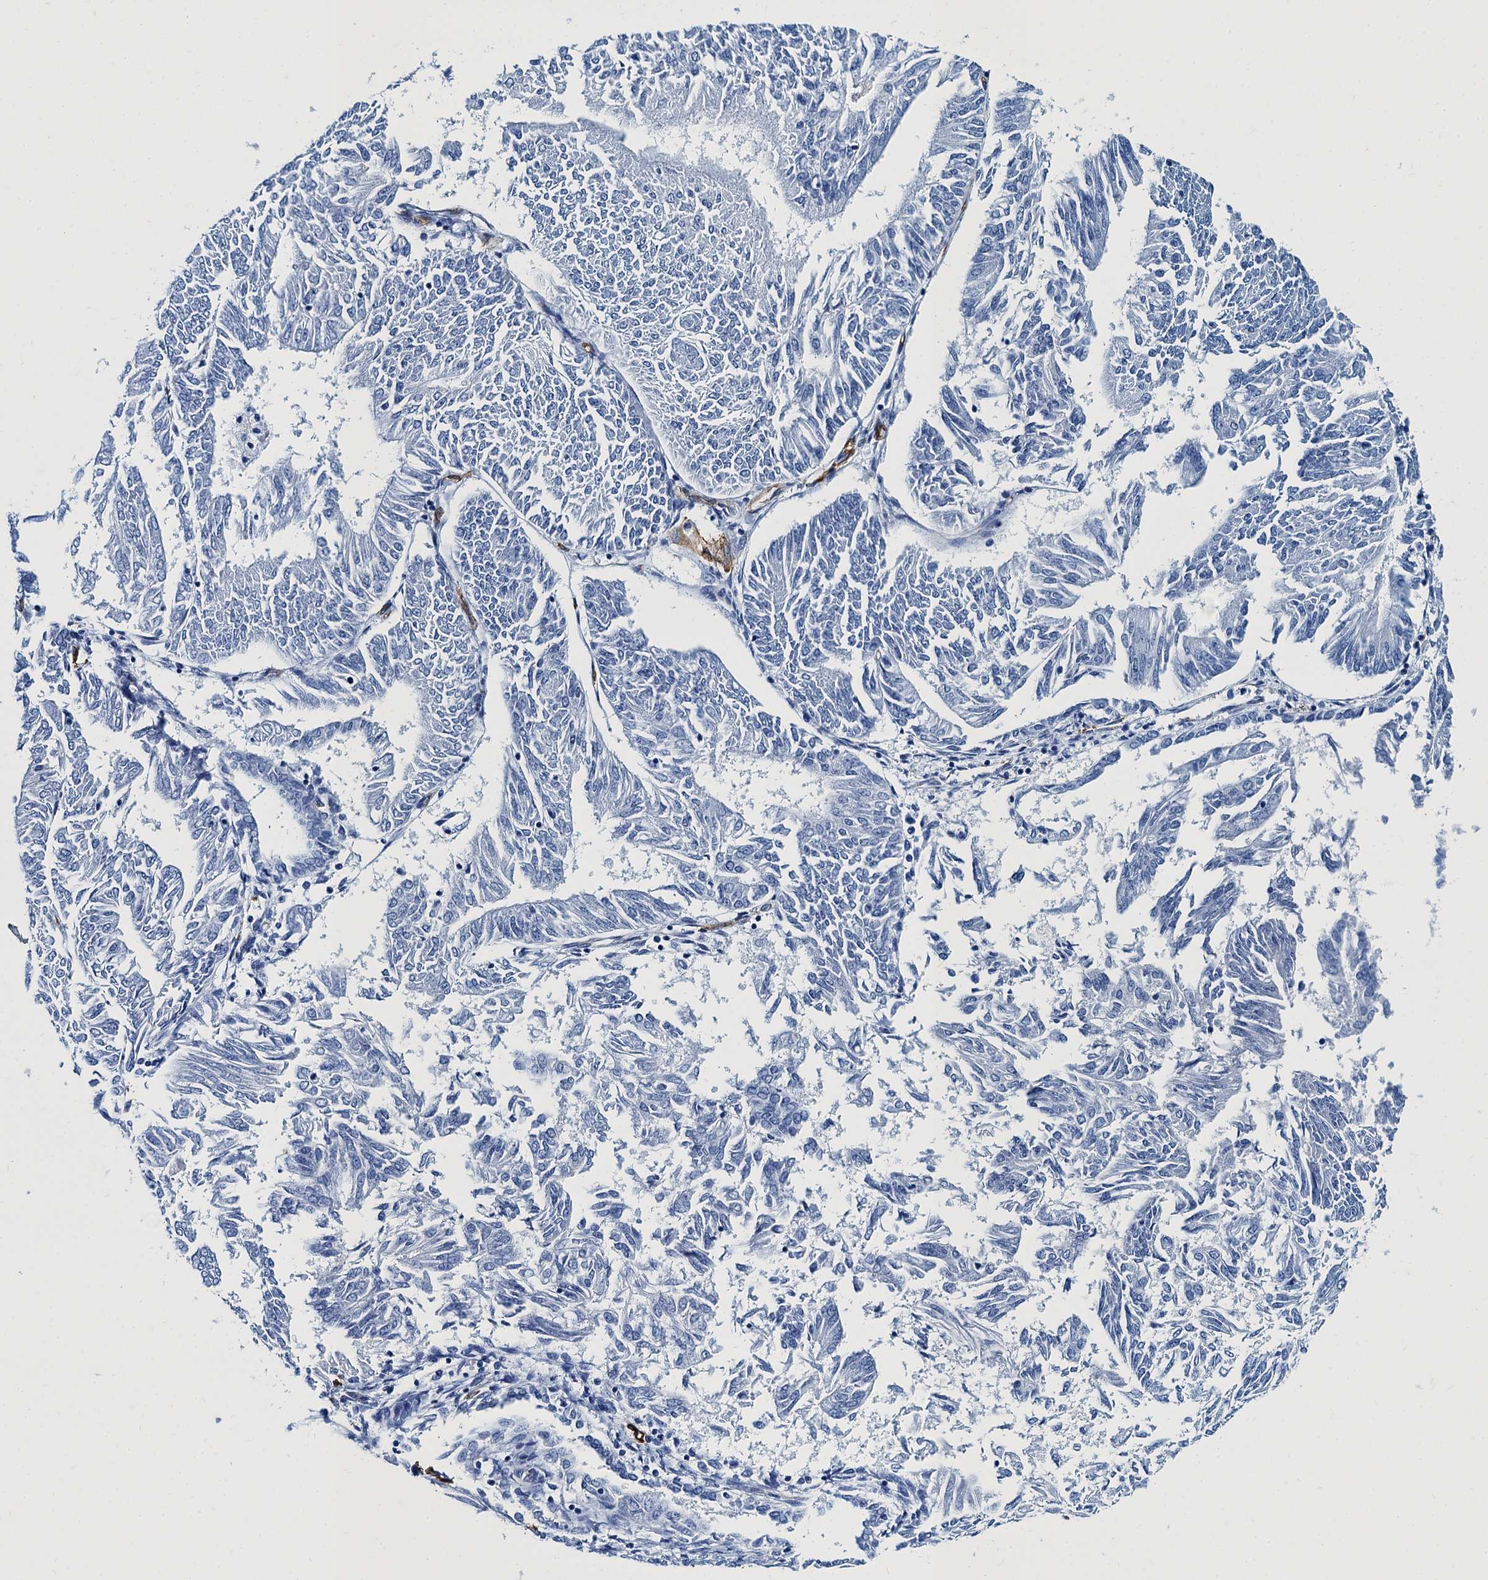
{"staining": {"intensity": "negative", "quantity": "none", "location": "none"}, "tissue": "endometrial cancer", "cell_type": "Tumor cells", "image_type": "cancer", "snomed": [{"axis": "morphology", "description": "Adenocarcinoma, NOS"}, {"axis": "topography", "description": "Endometrium"}], "caption": "The photomicrograph shows no staining of tumor cells in endometrial cancer (adenocarcinoma).", "gene": "CAVIN2", "patient": {"sex": "female", "age": 58}}